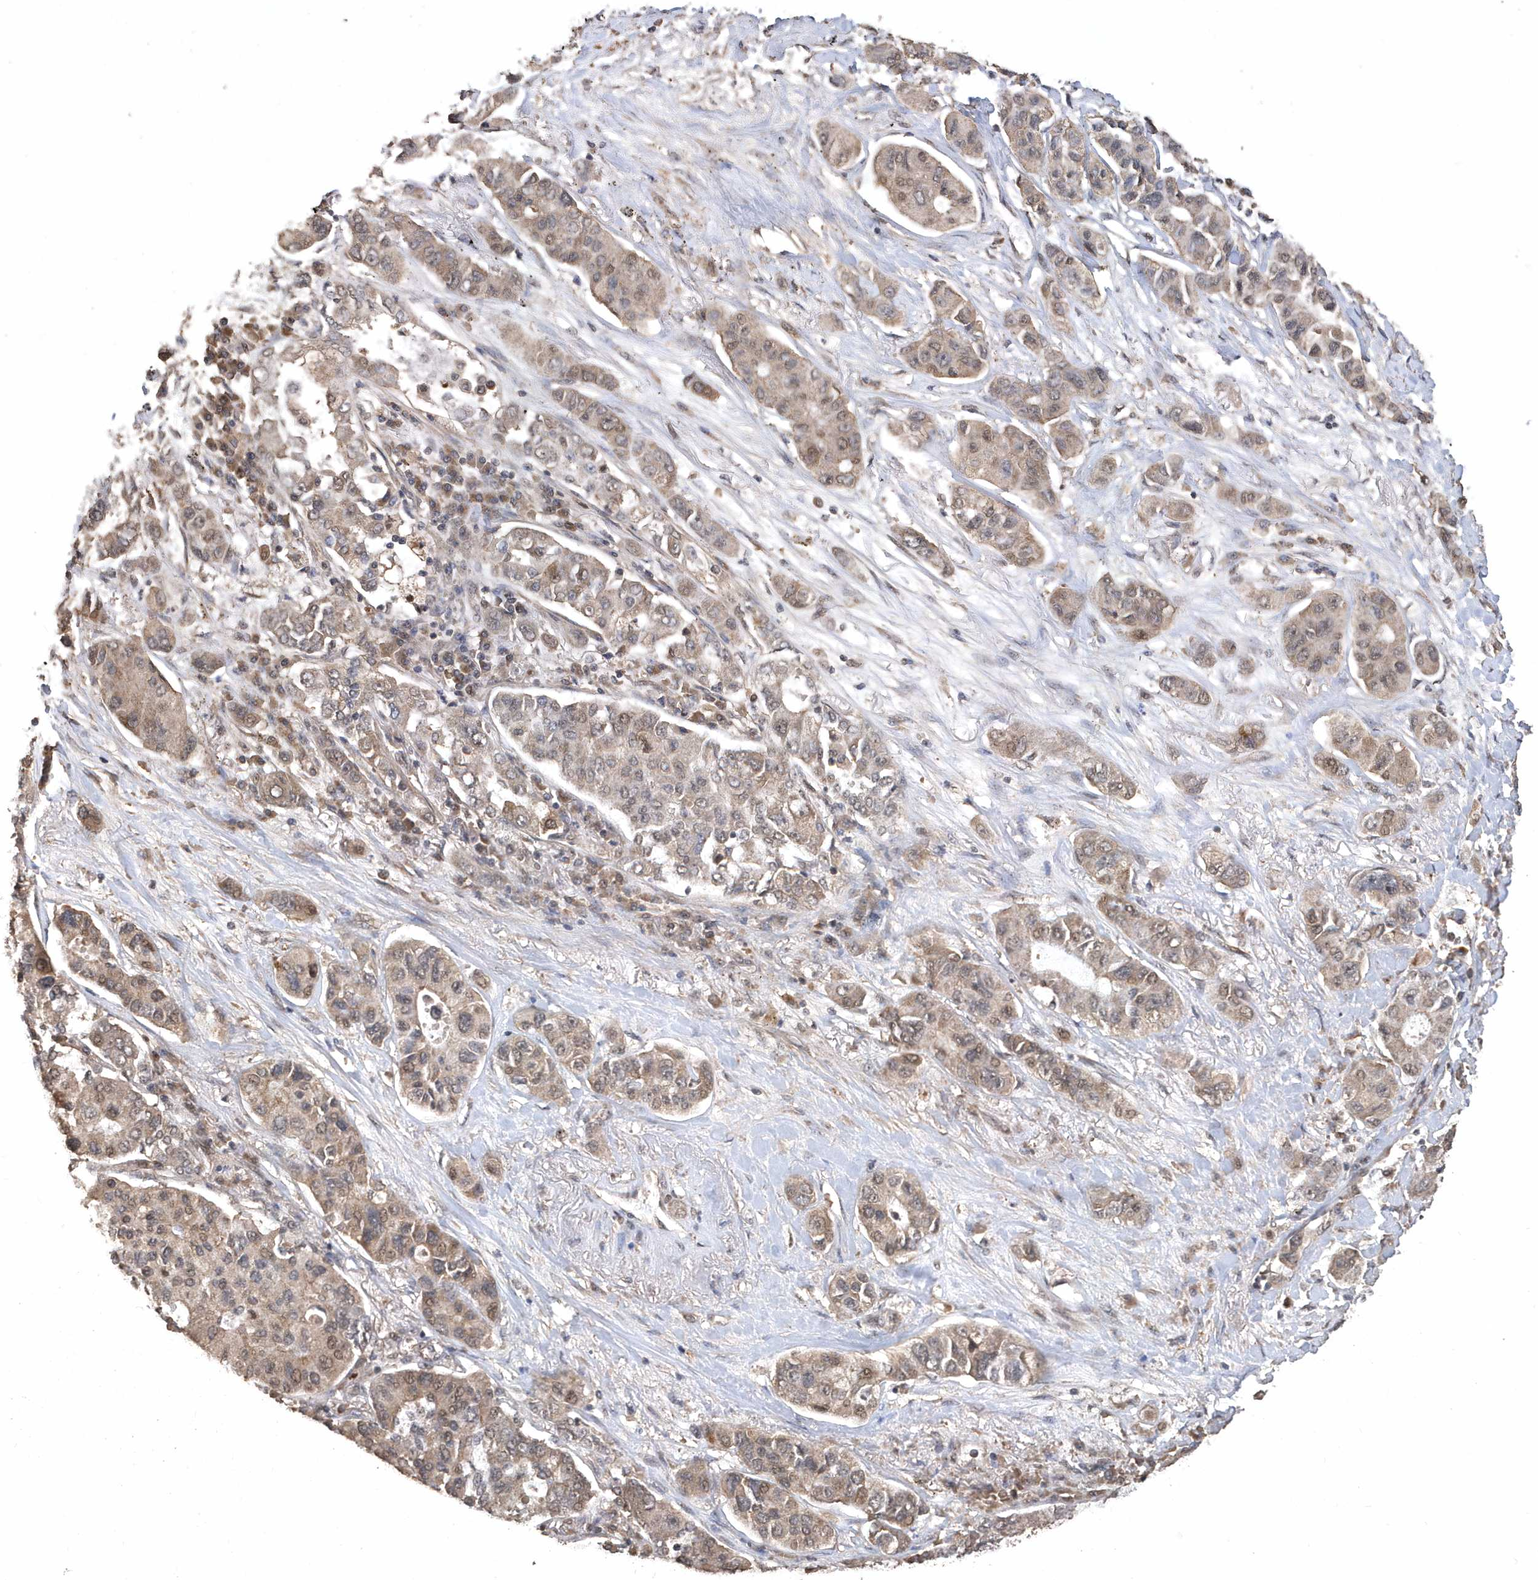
{"staining": {"intensity": "weak", "quantity": ">75%", "location": "cytoplasmic/membranous"}, "tissue": "lung cancer", "cell_type": "Tumor cells", "image_type": "cancer", "snomed": [{"axis": "morphology", "description": "Adenocarcinoma, NOS"}, {"axis": "topography", "description": "Lung"}], "caption": "Adenocarcinoma (lung) stained with immunohistochemistry (IHC) reveals weak cytoplasmic/membranous expression in approximately >75% of tumor cells.", "gene": "INTS12", "patient": {"sex": "male", "age": 49}}